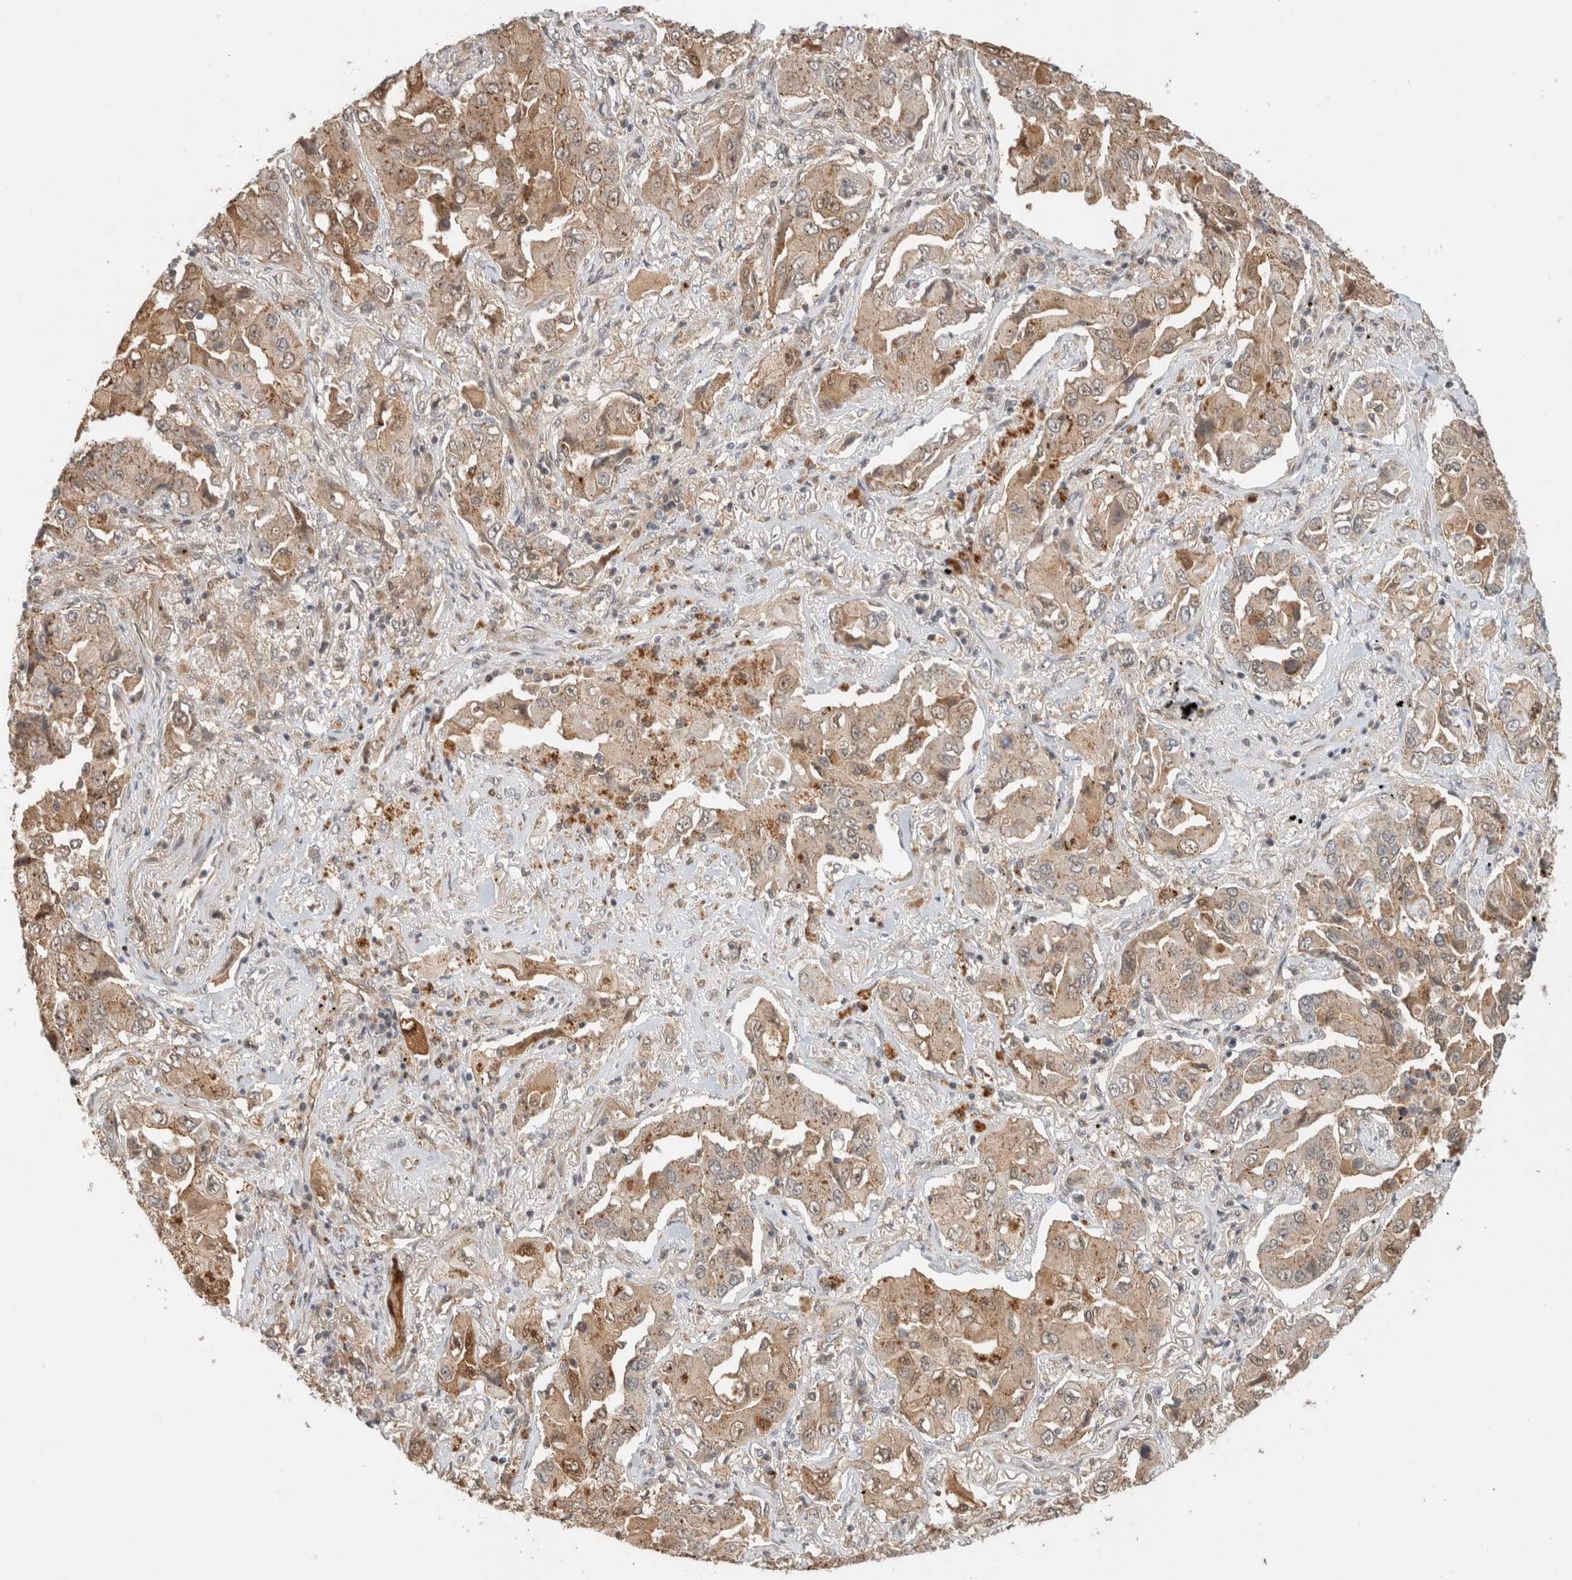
{"staining": {"intensity": "weak", "quantity": ">75%", "location": "cytoplasmic/membranous"}, "tissue": "lung cancer", "cell_type": "Tumor cells", "image_type": "cancer", "snomed": [{"axis": "morphology", "description": "Adenocarcinoma, NOS"}, {"axis": "topography", "description": "Lung"}], "caption": "This image exhibits lung cancer (adenocarcinoma) stained with immunohistochemistry (IHC) to label a protein in brown. The cytoplasmic/membranous of tumor cells show weak positivity for the protein. Nuclei are counter-stained blue.", "gene": "OTUD6B", "patient": {"sex": "female", "age": 65}}